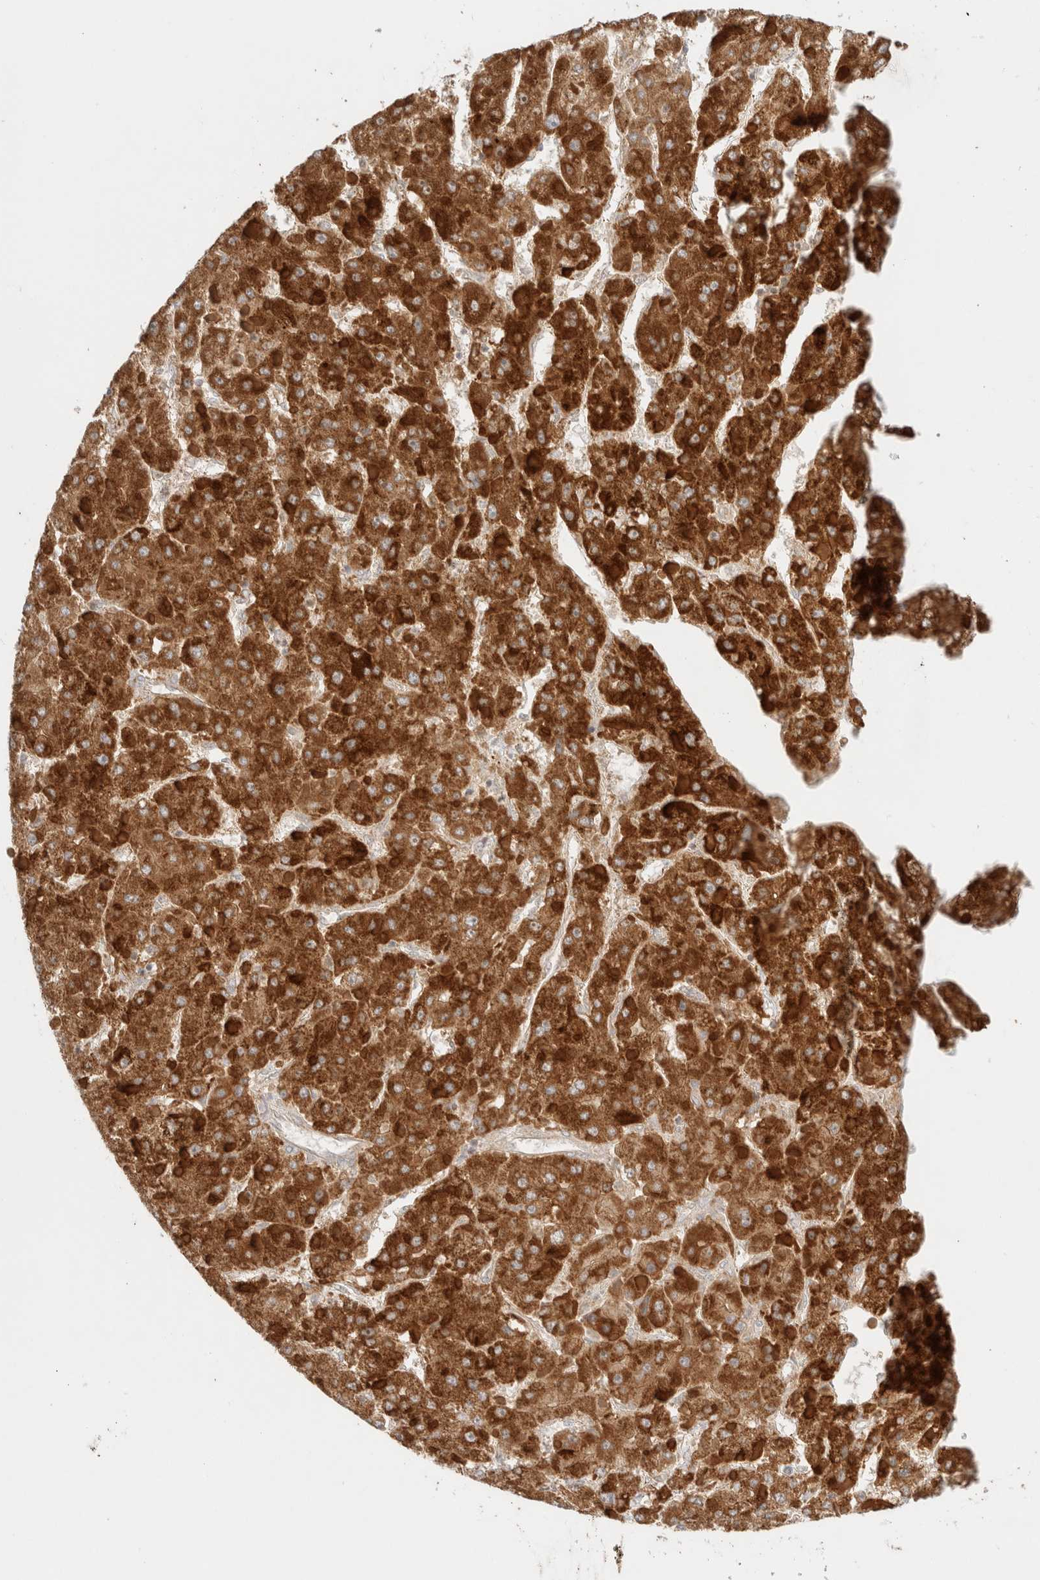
{"staining": {"intensity": "strong", "quantity": ">75%", "location": "cytoplasmic/membranous"}, "tissue": "liver cancer", "cell_type": "Tumor cells", "image_type": "cancer", "snomed": [{"axis": "morphology", "description": "Carcinoma, Hepatocellular, NOS"}, {"axis": "topography", "description": "Liver"}], "caption": "Immunohistochemistry of human liver cancer (hepatocellular carcinoma) demonstrates high levels of strong cytoplasmic/membranous staining in approximately >75% of tumor cells.", "gene": "MRM3", "patient": {"sex": "female", "age": 73}}